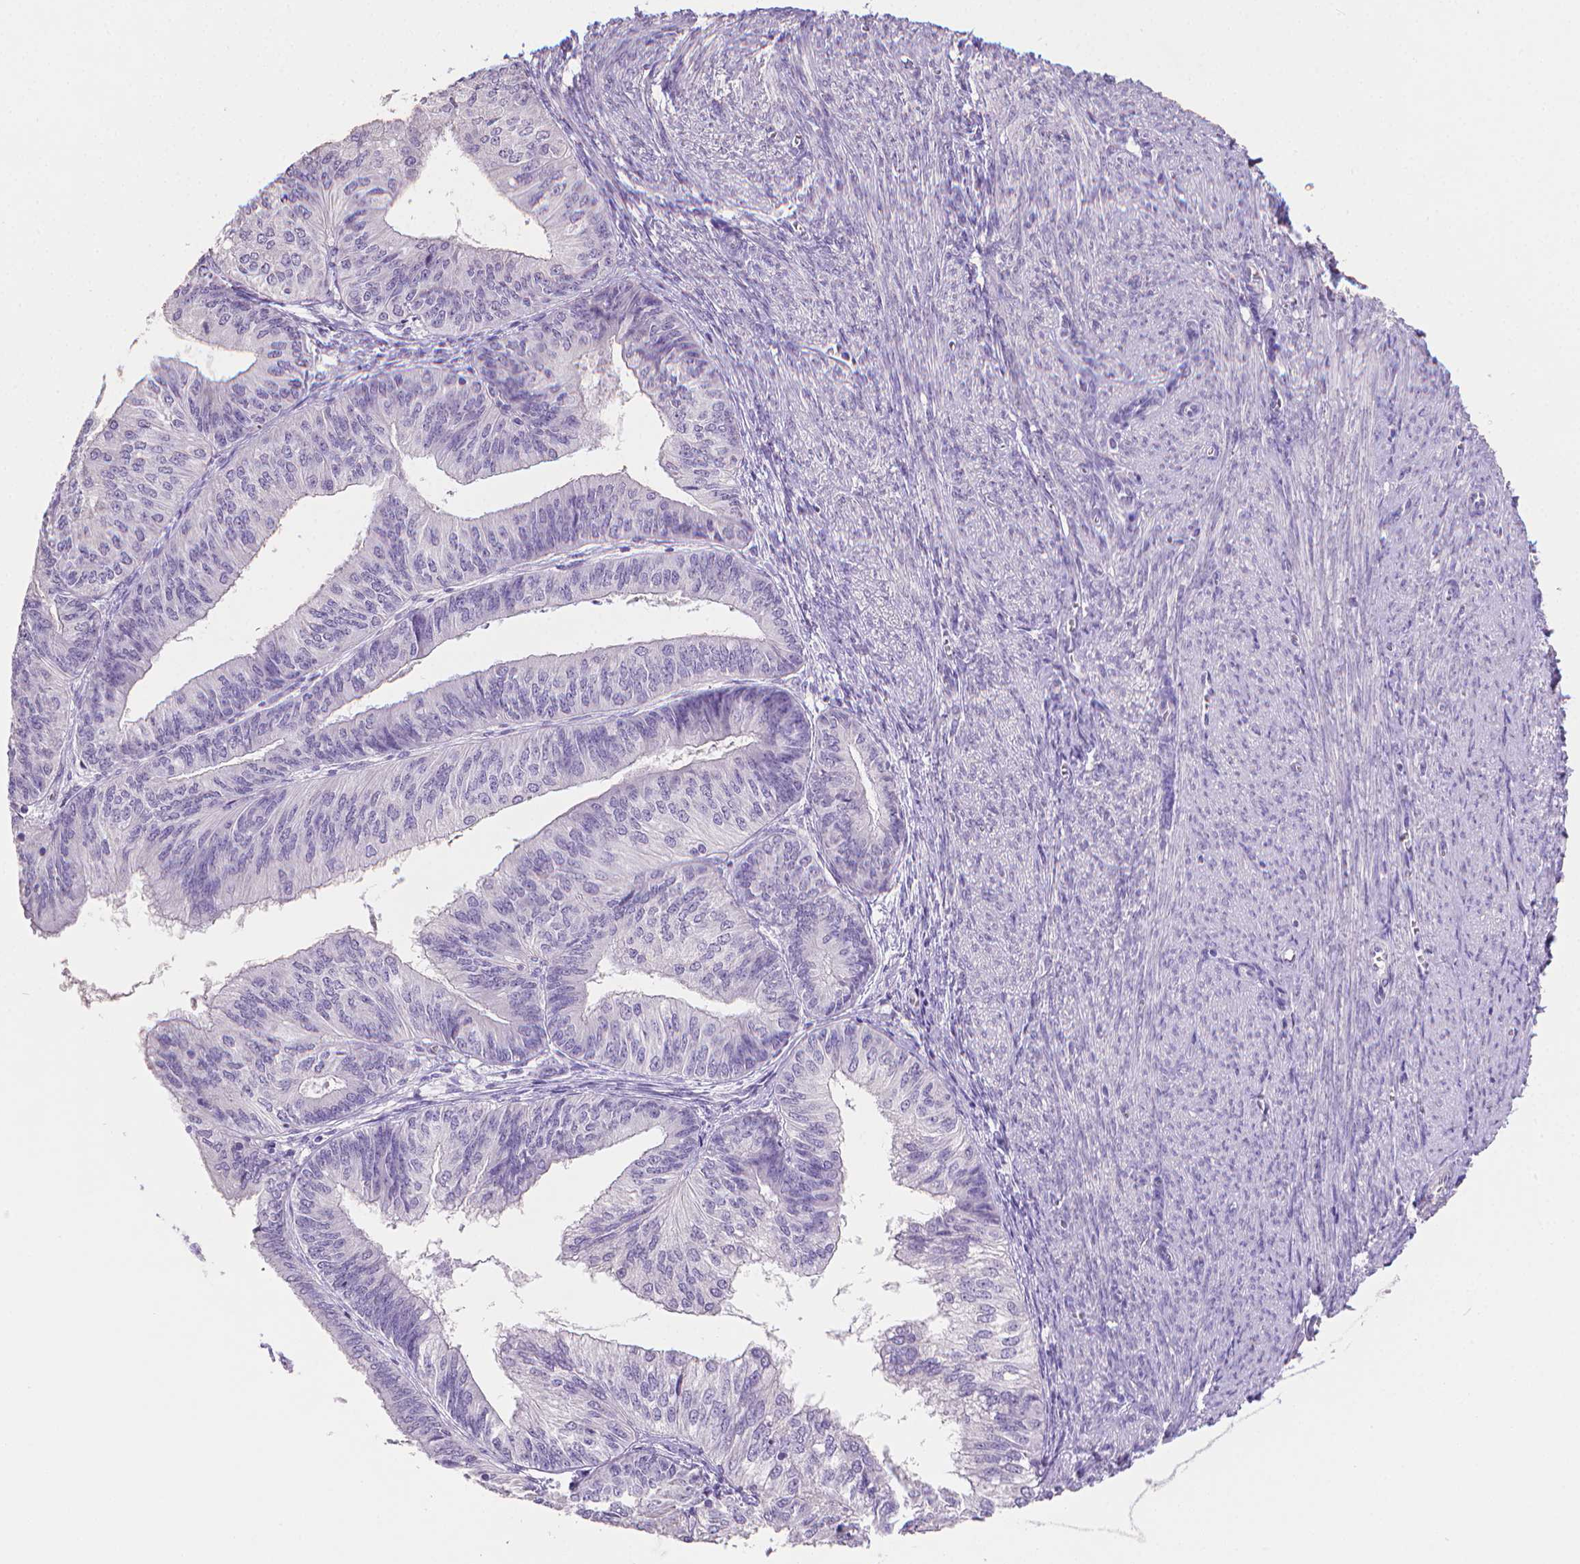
{"staining": {"intensity": "negative", "quantity": "none", "location": "none"}, "tissue": "endometrial cancer", "cell_type": "Tumor cells", "image_type": "cancer", "snomed": [{"axis": "morphology", "description": "Adenocarcinoma, NOS"}, {"axis": "topography", "description": "Endometrium"}], "caption": "Endometrial cancer was stained to show a protein in brown. There is no significant staining in tumor cells. (Stains: DAB (3,3'-diaminobenzidine) immunohistochemistry with hematoxylin counter stain, Microscopy: brightfield microscopy at high magnification).", "gene": "TNNI2", "patient": {"sex": "female", "age": 58}}